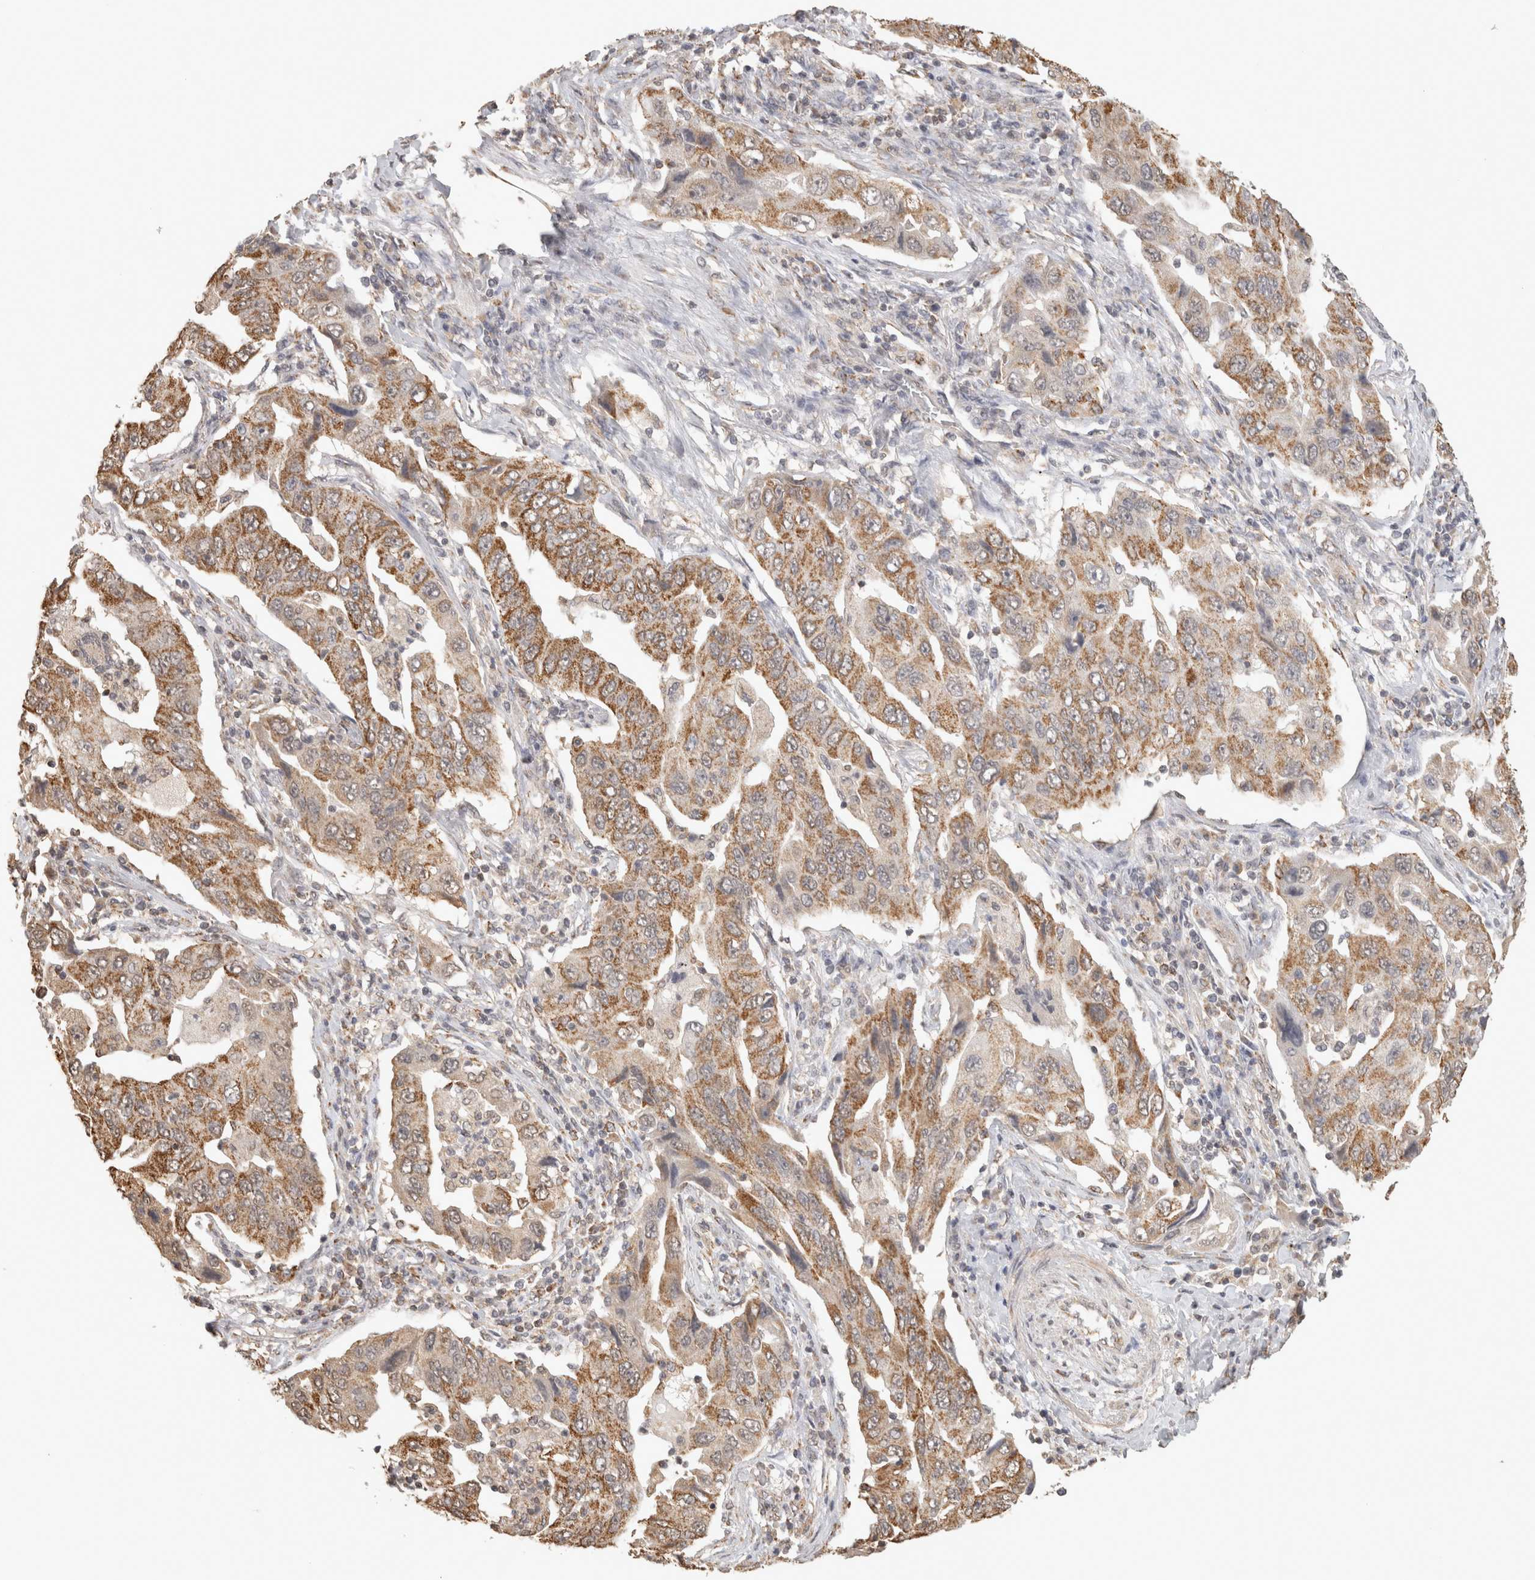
{"staining": {"intensity": "moderate", "quantity": ">75%", "location": "cytoplasmic/membranous"}, "tissue": "lung cancer", "cell_type": "Tumor cells", "image_type": "cancer", "snomed": [{"axis": "morphology", "description": "Adenocarcinoma, NOS"}, {"axis": "topography", "description": "Lung"}], "caption": "A brown stain shows moderate cytoplasmic/membranous expression of a protein in human lung cancer (adenocarcinoma) tumor cells. (brown staining indicates protein expression, while blue staining denotes nuclei).", "gene": "BNIP3L", "patient": {"sex": "female", "age": 65}}